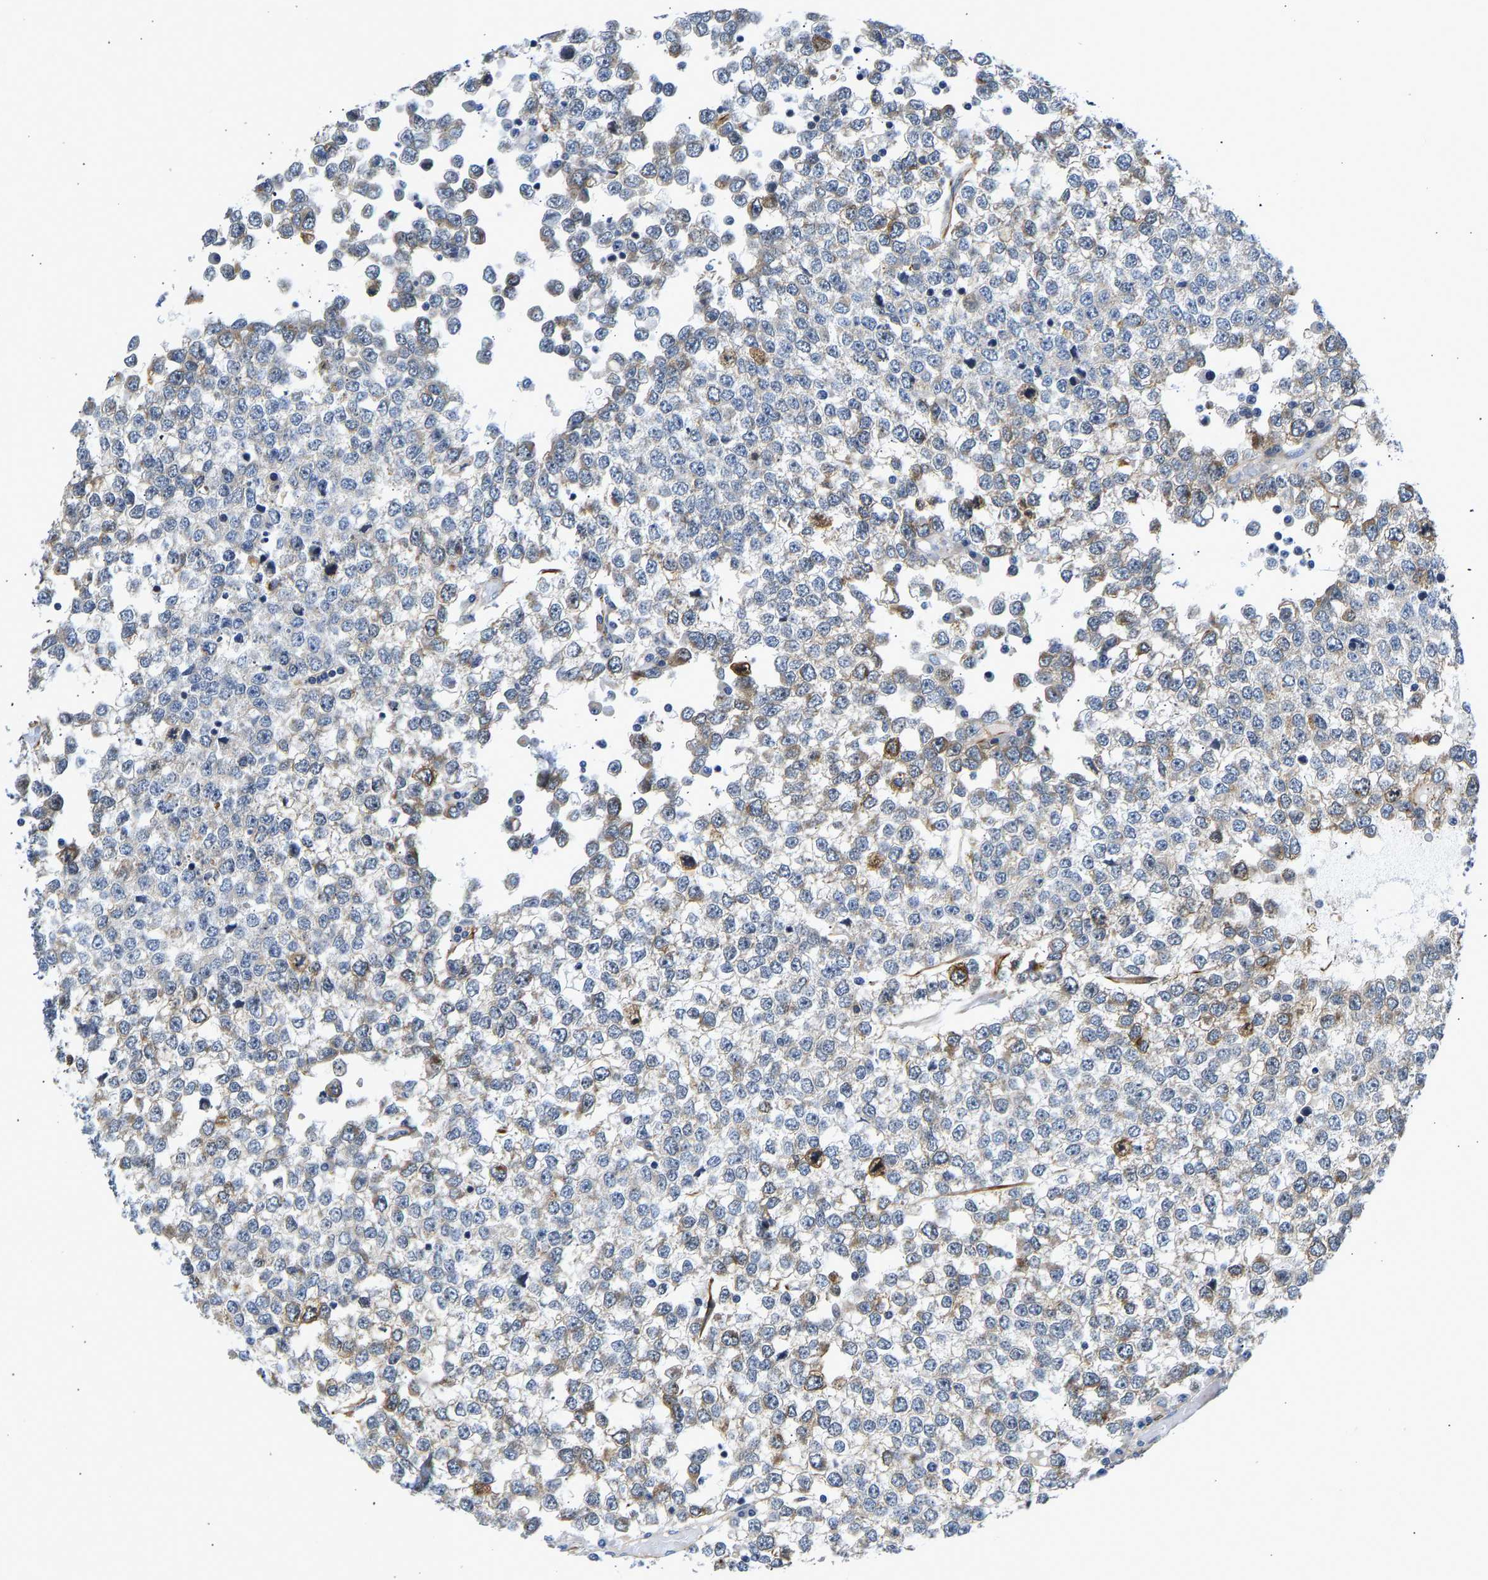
{"staining": {"intensity": "weak", "quantity": "<25%", "location": "cytoplasmic/membranous"}, "tissue": "testis cancer", "cell_type": "Tumor cells", "image_type": "cancer", "snomed": [{"axis": "morphology", "description": "Seminoma, NOS"}, {"axis": "topography", "description": "Testis"}], "caption": "Immunohistochemistry image of seminoma (testis) stained for a protein (brown), which exhibits no expression in tumor cells.", "gene": "RESF1", "patient": {"sex": "male", "age": 65}}